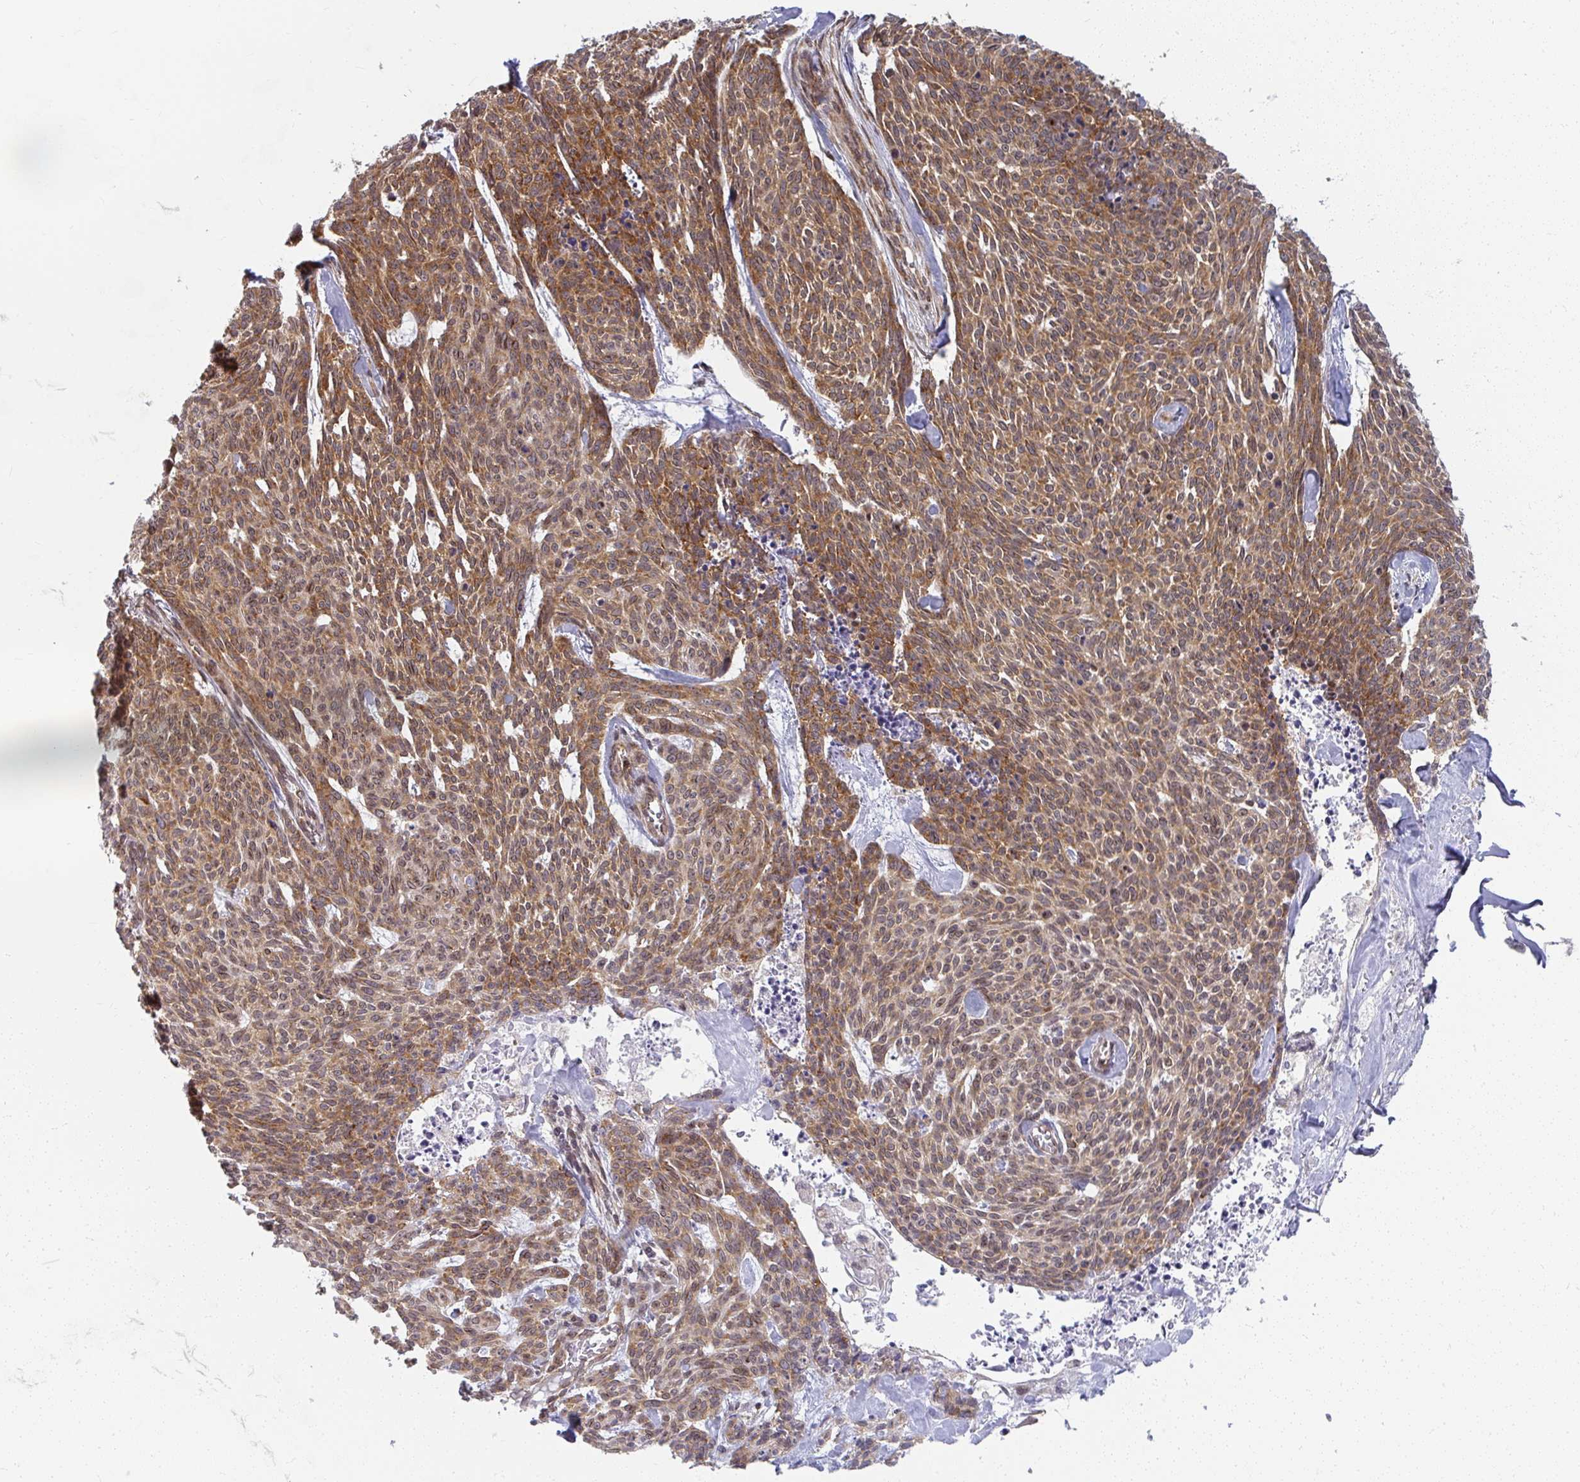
{"staining": {"intensity": "moderate", "quantity": ">75%", "location": "cytoplasmic/membranous,nuclear"}, "tissue": "skin cancer", "cell_type": "Tumor cells", "image_type": "cancer", "snomed": [{"axis": "morphology", "description": "Basal cell carcinoma"}, {"axis": "topography", "description": "Skin"}], "caption": "IHC of skin basal cell carcinoma exhibits medium levels of moderate cytoplasmic/membranous and nuclear expression in about >75% of tumor cells.", "gene": "SYNCRIP", "patient": {"sex": "female", "age": 93}}